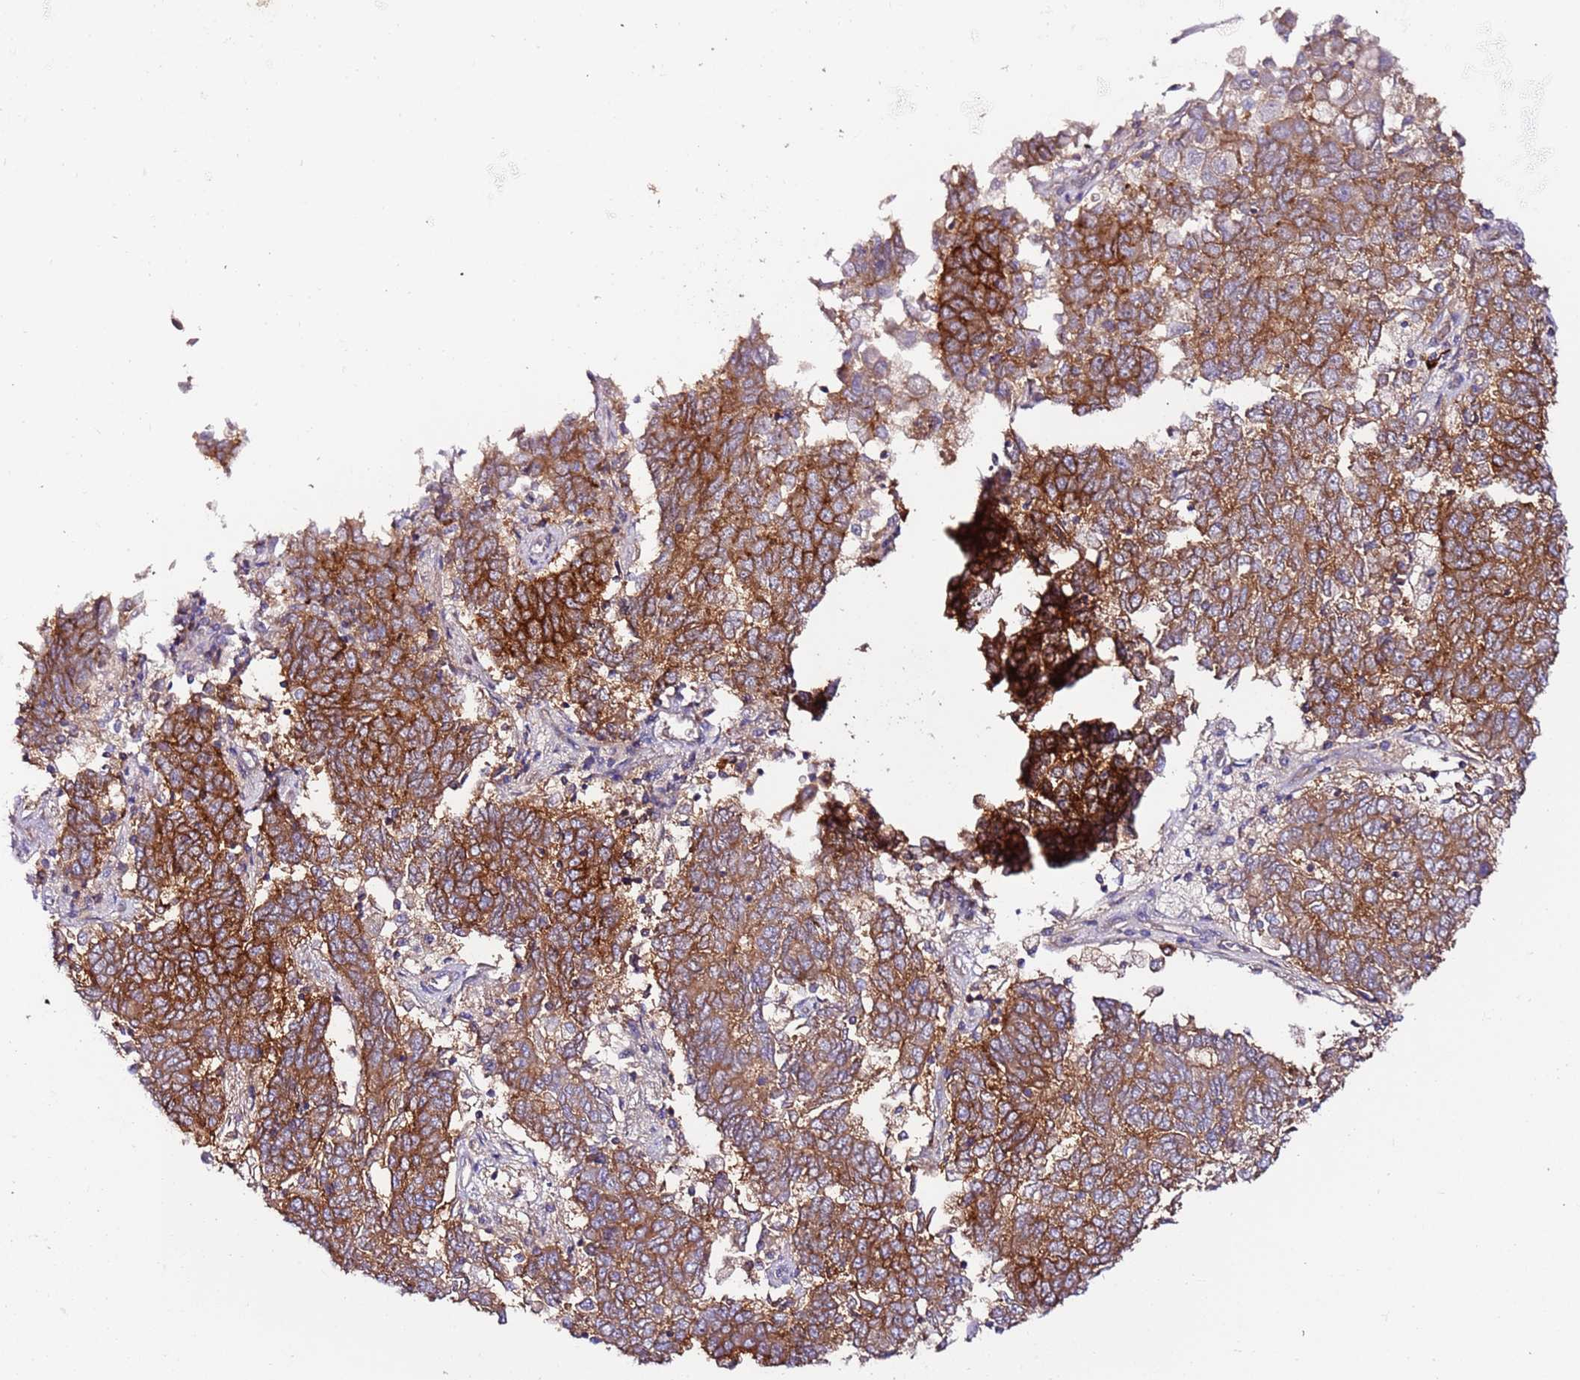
{"staining": {"intensity": "moderate", "quantity": ">75%", "location": "cytoplasmic/membranous"}, "tissue": "endometrial cancer", "cell_type": "Tumor cells", "image_type": "cancer", "snomed": [{"axis": "morphology", "description": "Adenocarcinoma, NOS"}, {"axis": "topography", "description": "Endometrium"}], "caption": "Endometrial adenocarcinoma tissue displays moderate cytoplasmic/membranous expression in about >75% of tumor cells, visualized by immunohistochemistry.", "gene": "FLVCR1", "patient": {"sex": "female", "age": 80}}